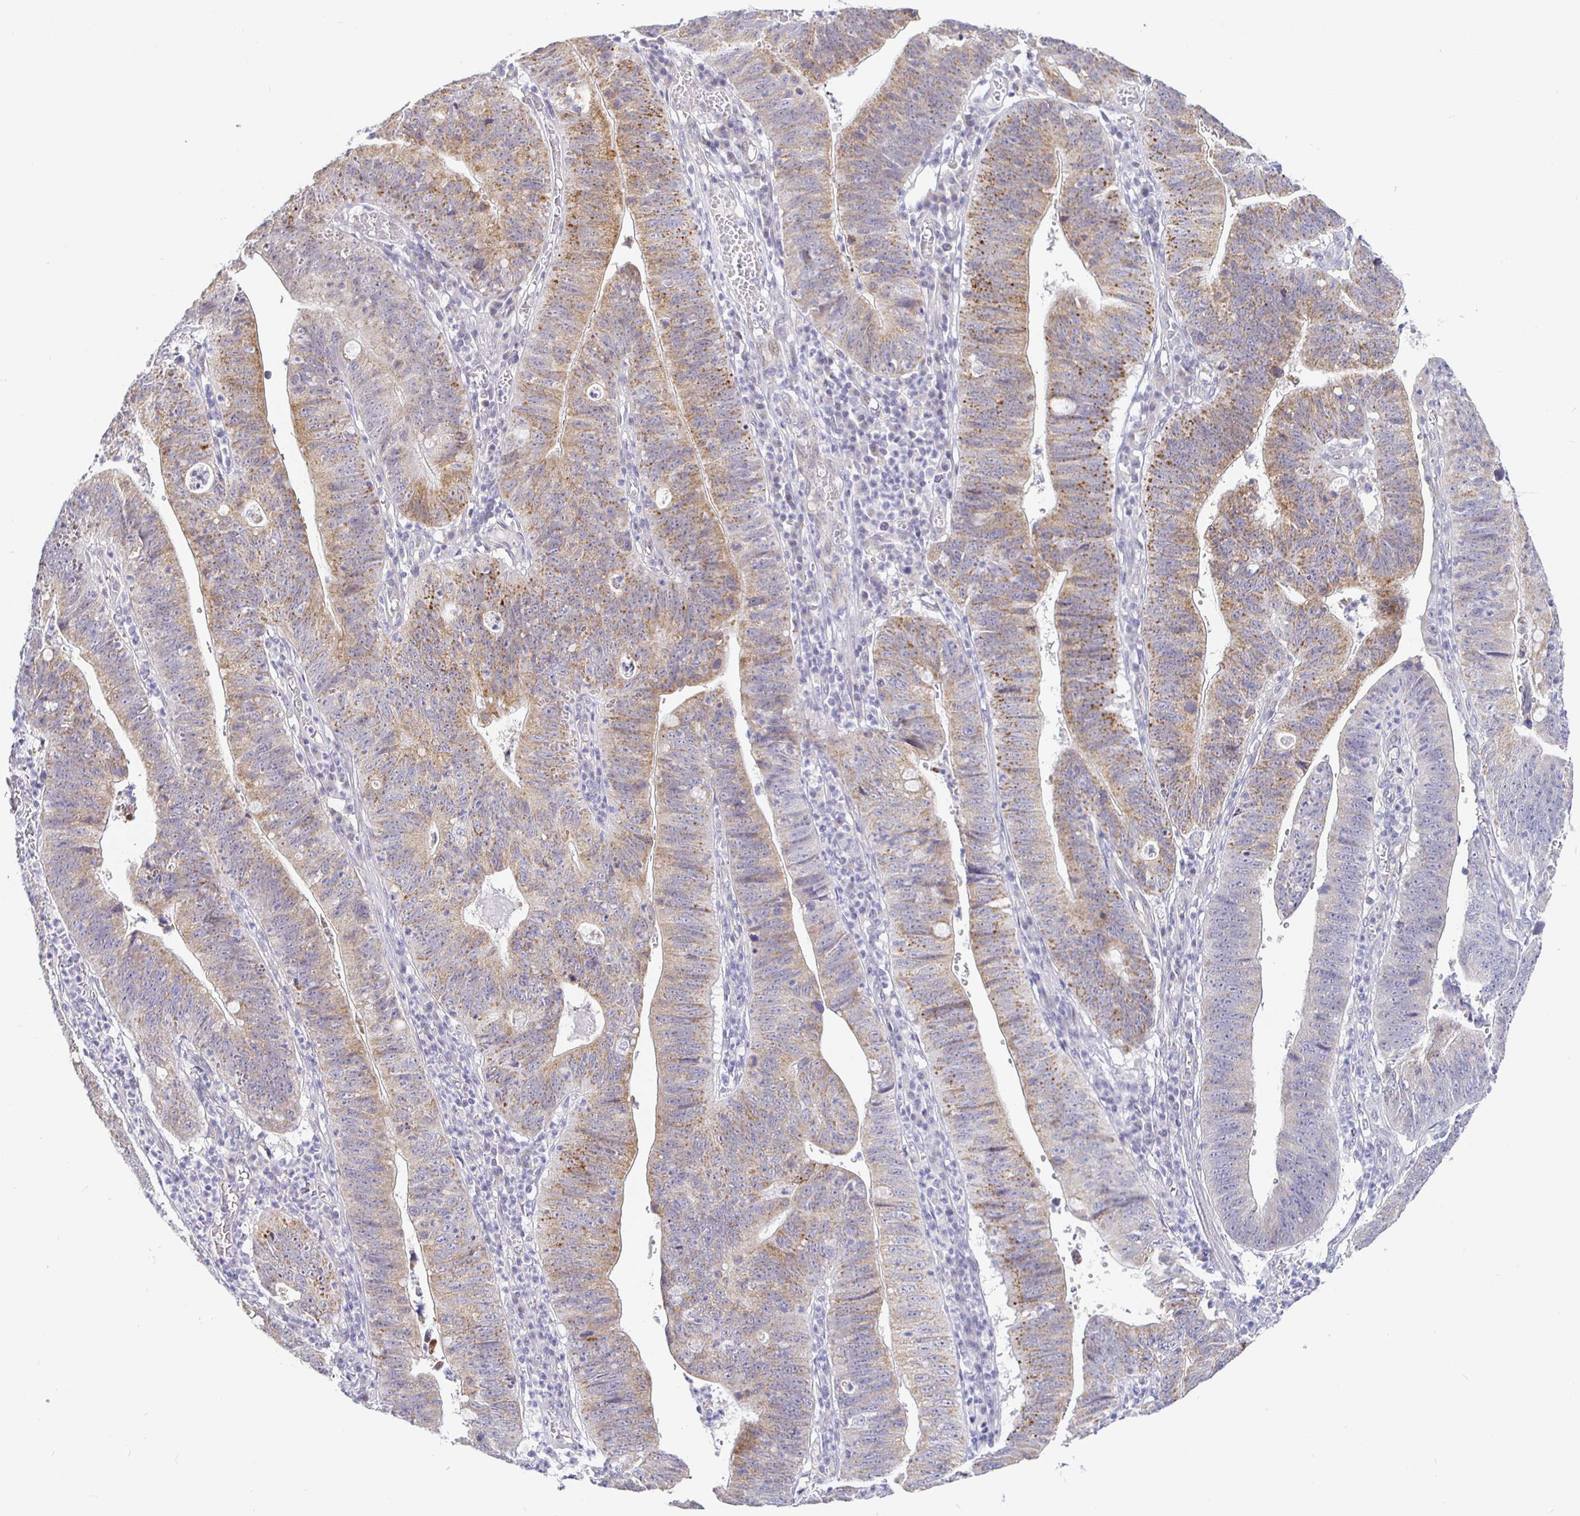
{"staining": {"intensity": "moderate", "quantity": "25%-75%", "location": "cytoplasmic/membranous"}, "tissue": "stomach cancer", "cell_type": "Tumor cells", "image_type": "cancer", "snomed": [{"axis": "morphology", "description": "Adenocarcinoma, NOS"}, {"axis": "topography", "description": "Stomach"}], "caption": "Moderate cytoplasmic/membranous protein positivity is present in approximately 25%-75% of tumor cells in stomach cancer.", "gene": "CIT", "patient": {"sex": "male", "age": 59}}